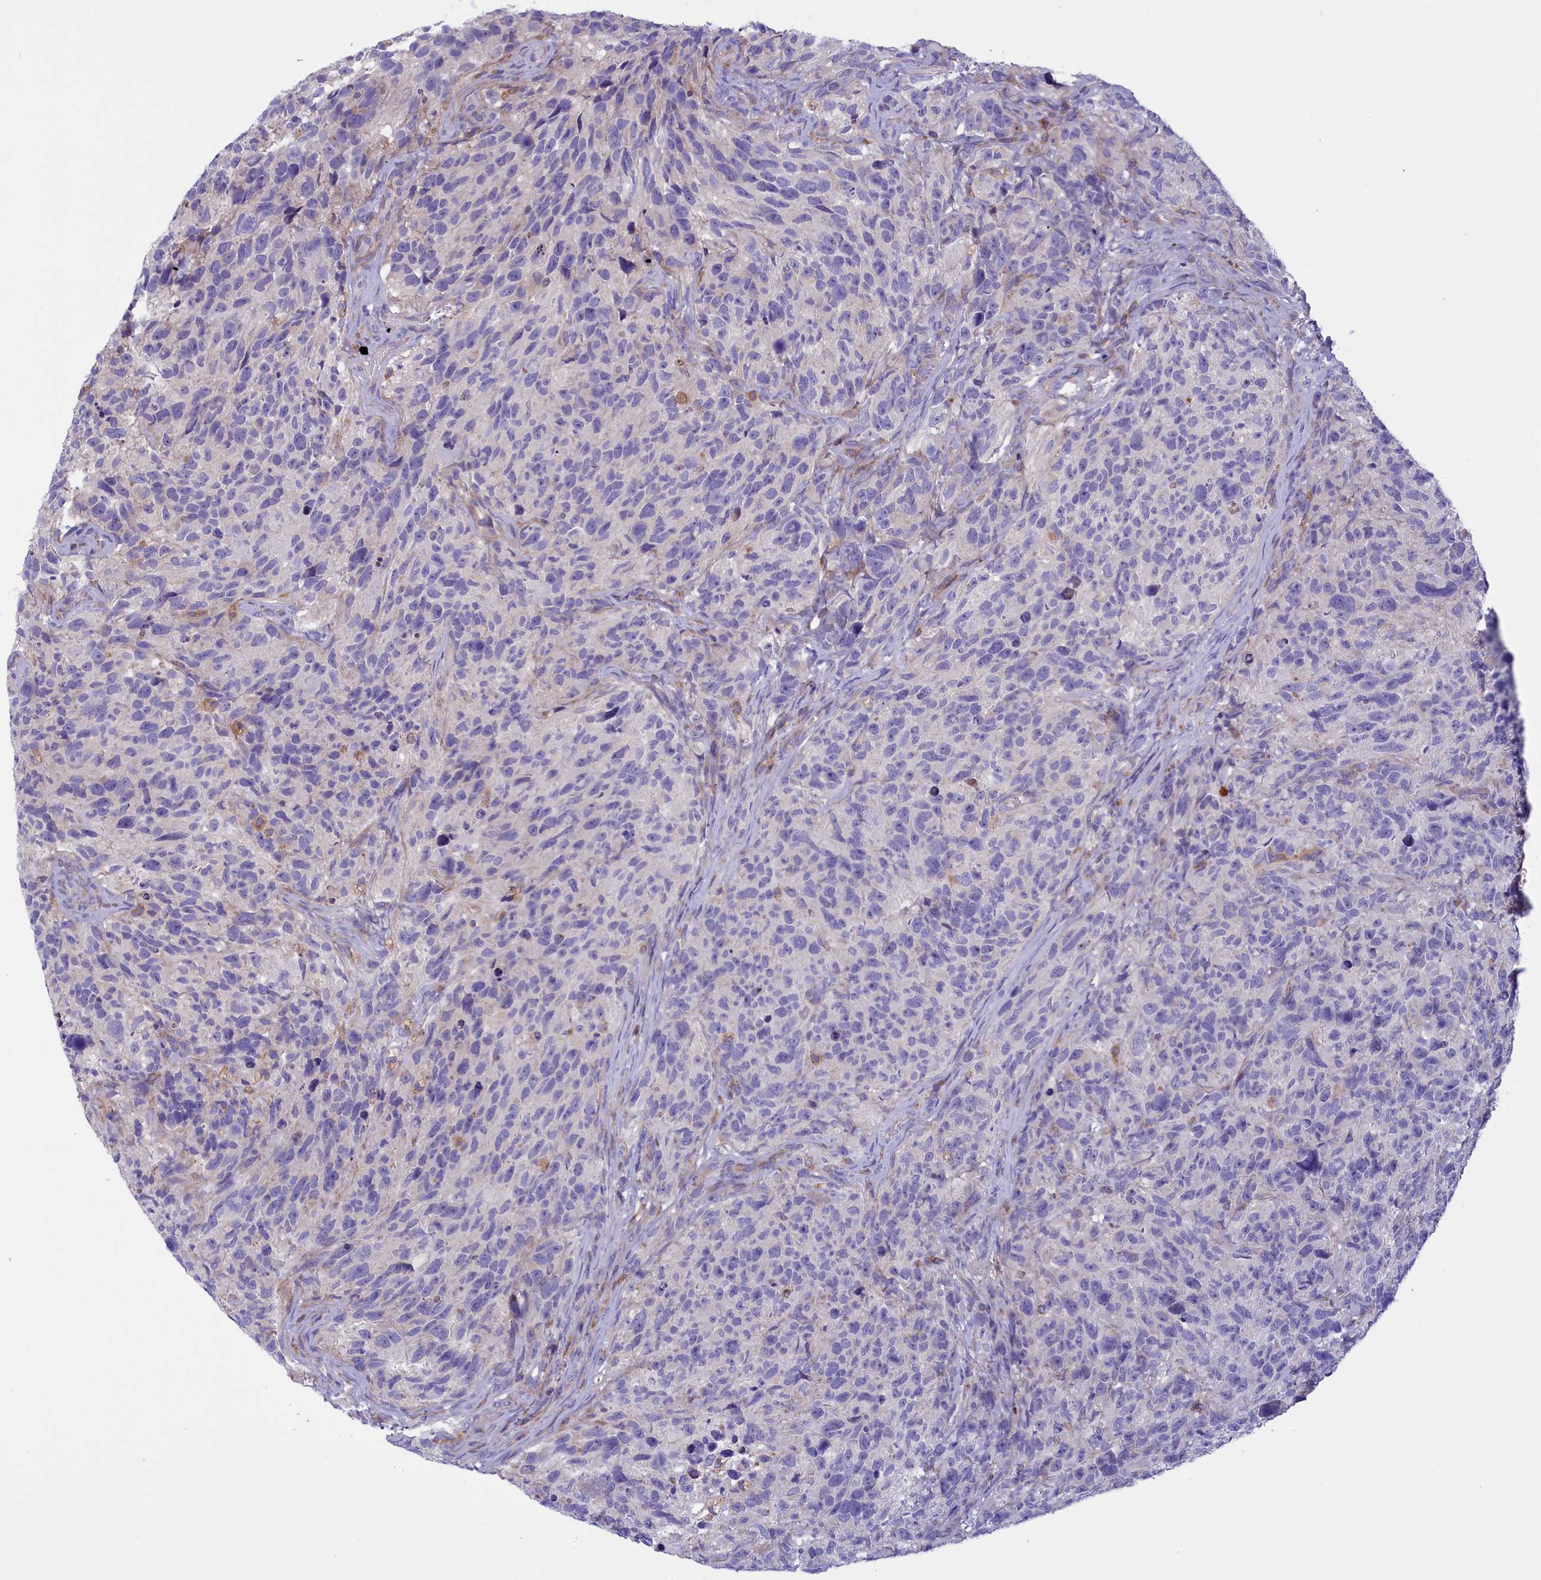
{"staining": {"intensity": "negative", "quantity": "none", "location": "none"}, "tissue": "glioma", "cell_type": "Tumor cells", "image_type": "cancer", "snomed": [{"axis": "morphology", "description": "Glioma, malignant, High grade"}, {"axis": "topography", "description": "Brain"}], "caption": "High power microscopy image of an IHC micrograph of glioma, revealing no significant positivity in tumor cells.", "gene": "CORO7-PAM16", "patient": {"sex": "male", "age": 69}}